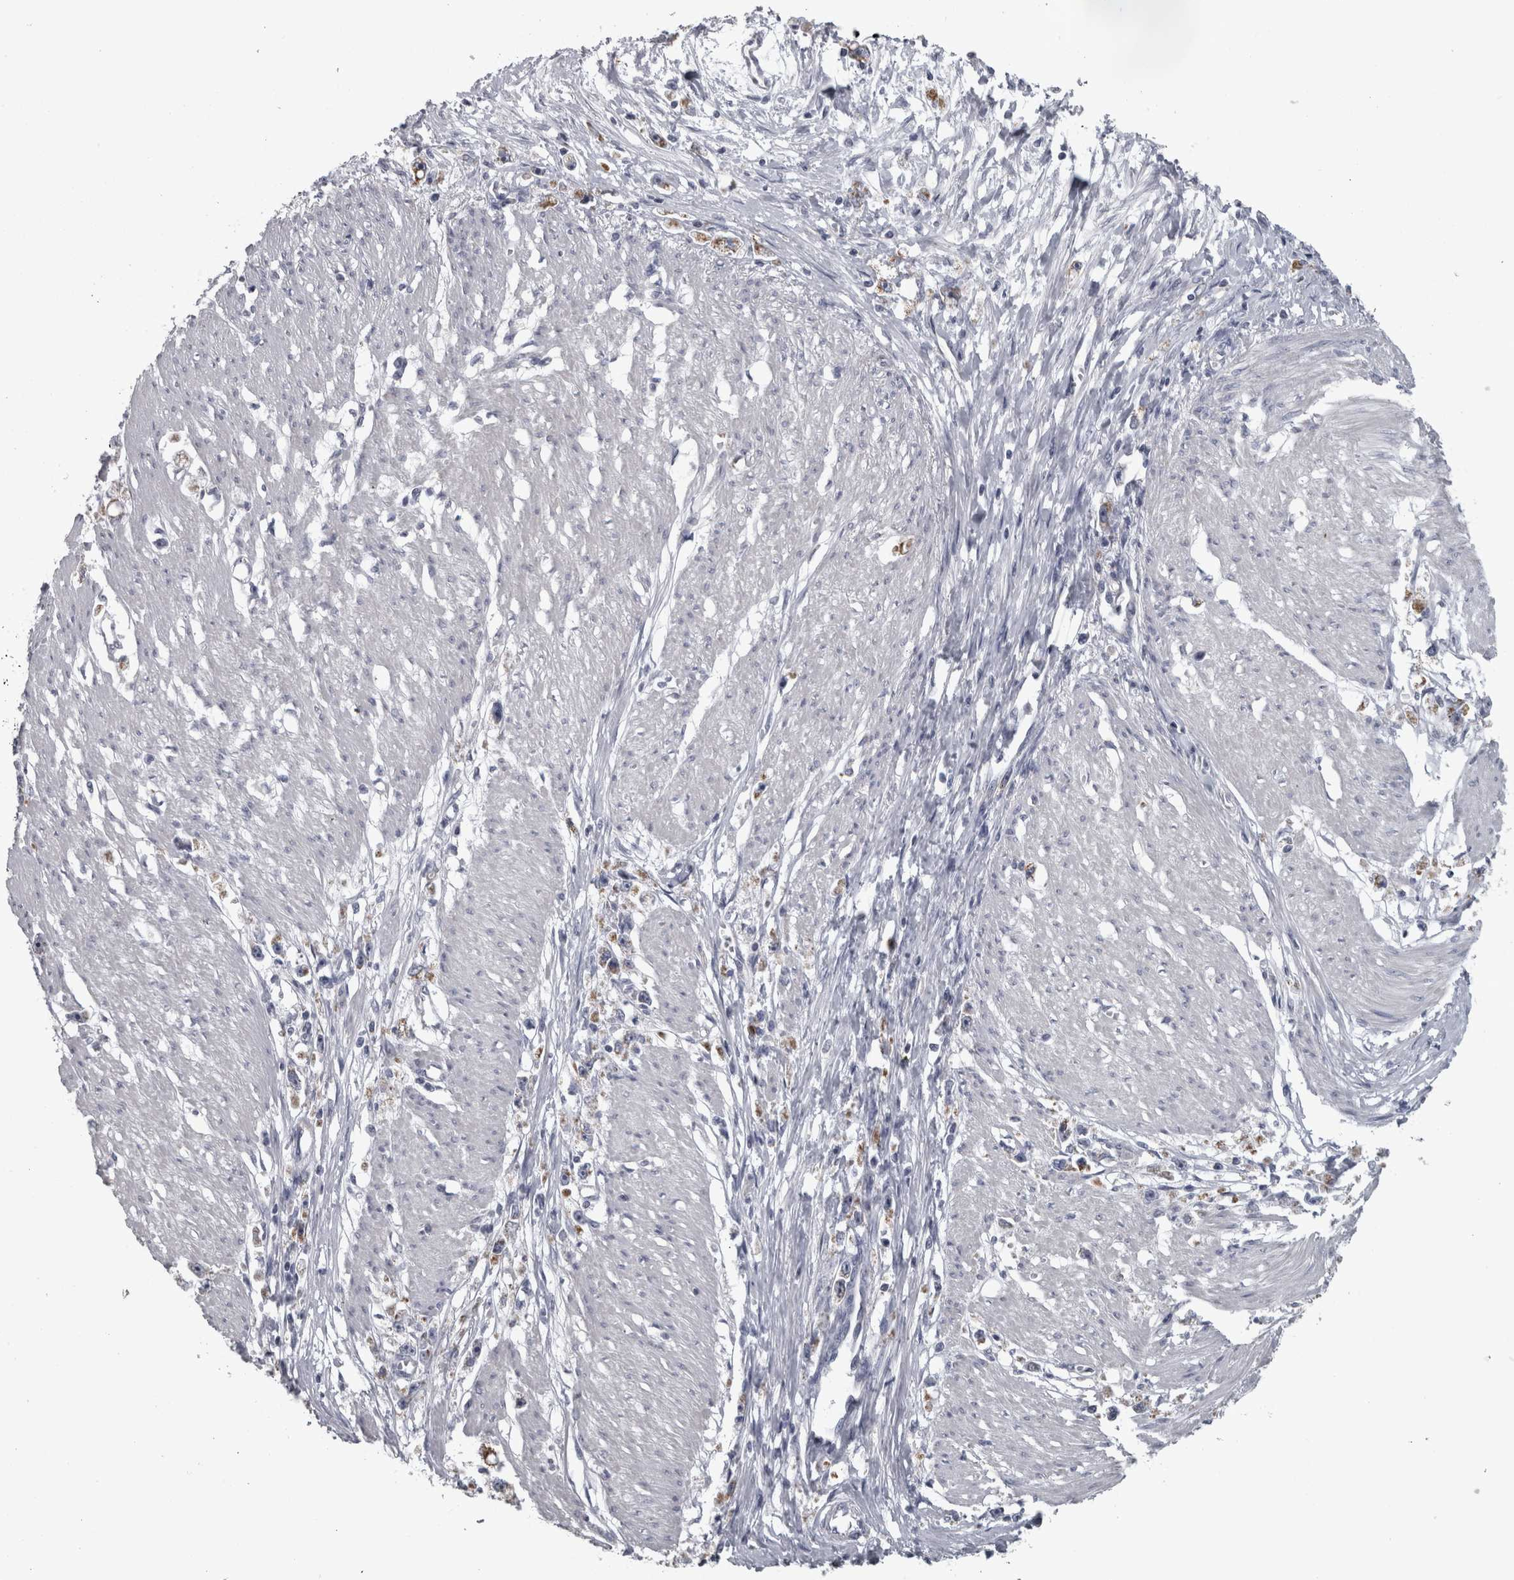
{"staining": {"intensity": "moderate", "quantity": "25%-75%", "location": "cytoplasmic/membranous"}, "tissue": "stomach cancer", "cell_type": "Tumor cells", "image_type": "cancer", "snomed": [{"axis": "morphology", "description": "Adenocarcinoma, NOS"}, {"axis": "topography", "description": "Stomach"}], "caption": "Protein staining of stomach cancer tissue shows moderate cytoplasmic/membranous expression in about 25%-75% of tumor cells. Ihc stains the protein in brown and the nuclei are stained blue.", "gene": "DBT", "patient": {"sex": "female", "age": 59}}